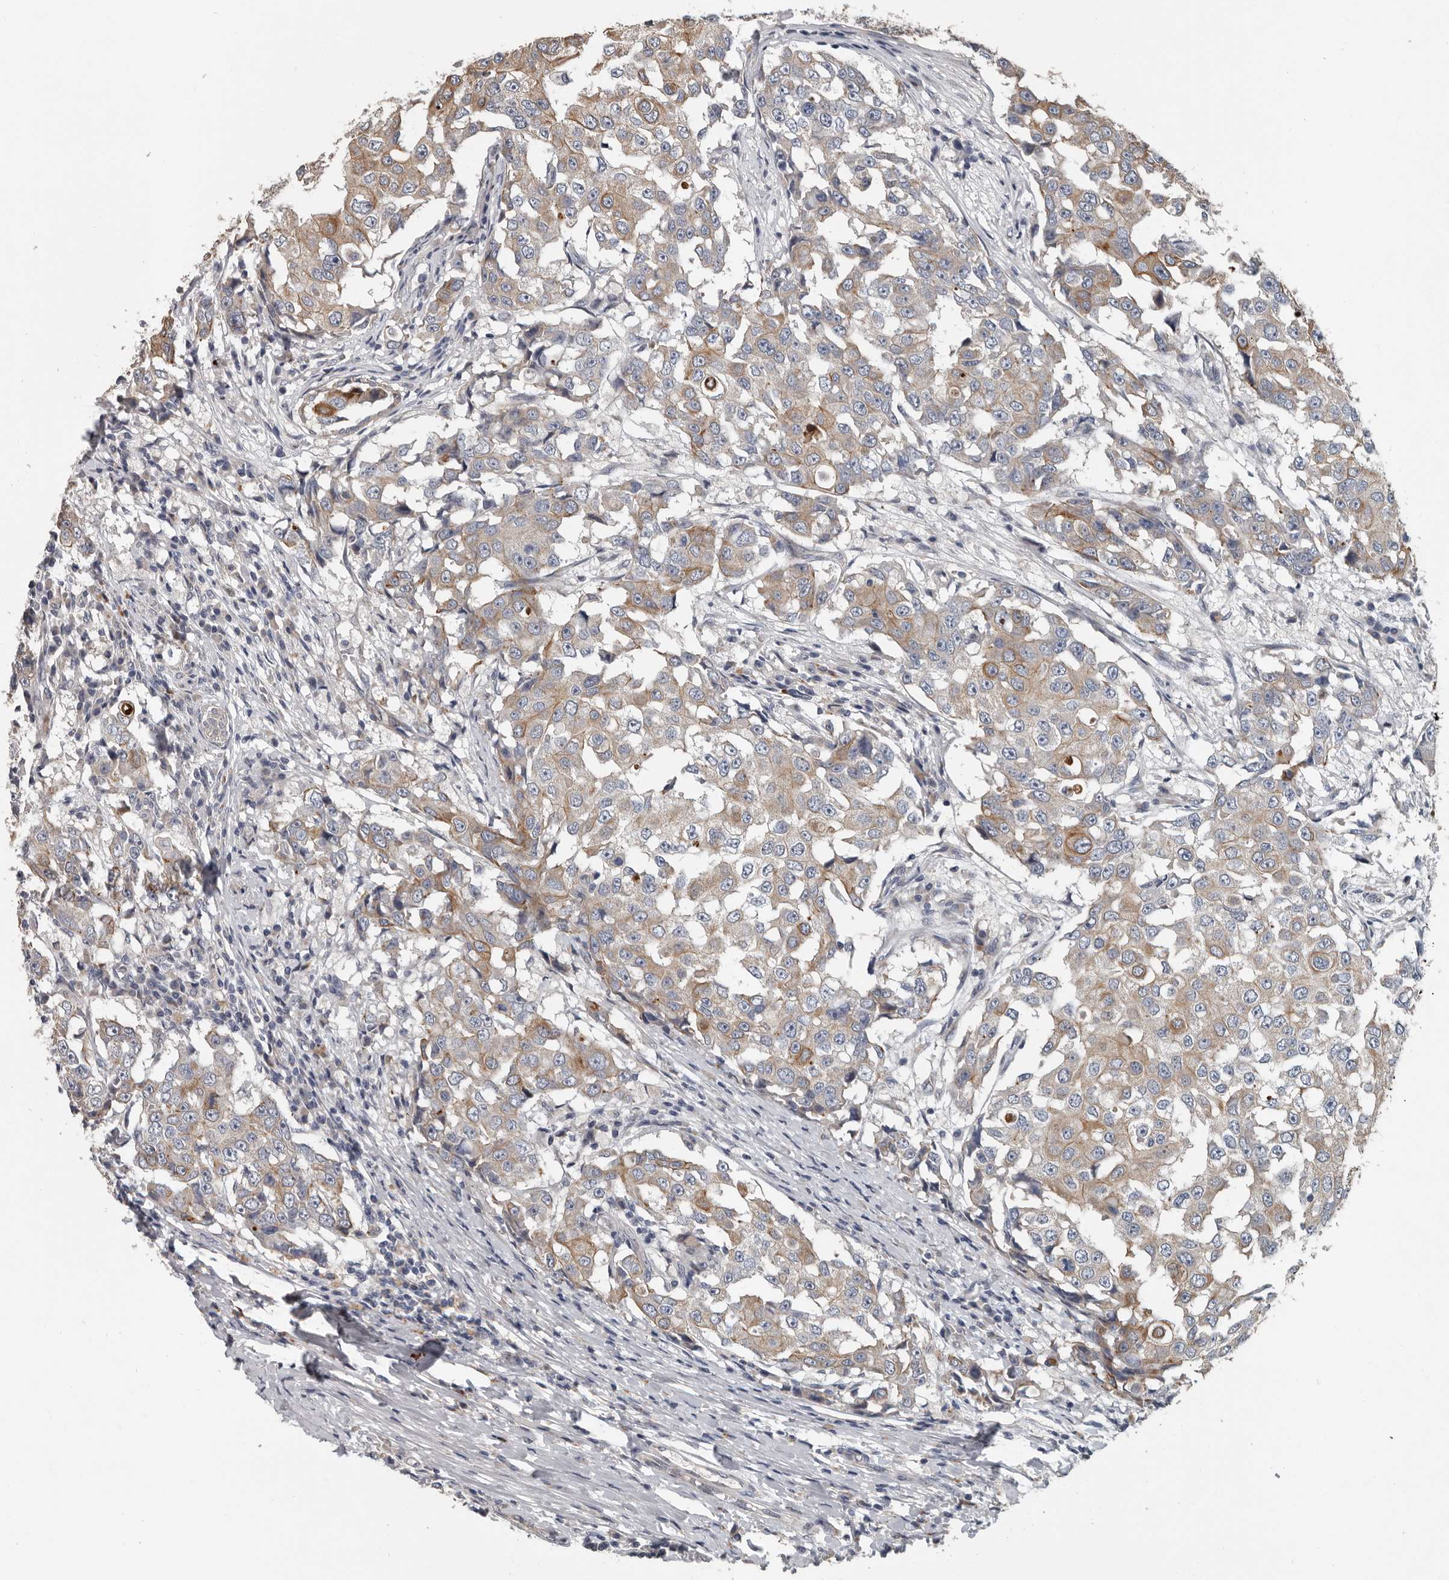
{"staining": {"intensity": "moderate", "quantity": "<25%", "location": "cytoplasmic/membranous"}, "tissue": "breast cancer", "cell_type": "Tumor cells", "image_type": "cancer", "snomed": [{"axis": "morphology", "description": "Duct carcinoma"}, {"axis": "topography", "description": "Breast"}], "caption": "Immunohistochemical staining of breast cancer displays moderate cytoplasmic/membranous protein positivity in approximately <25% of tumor cells. (Brightfield microscopy of DAB IHC at high magnification).", "gene": "DPY19L4", "patient": {"sex": "female", "age": 27}}